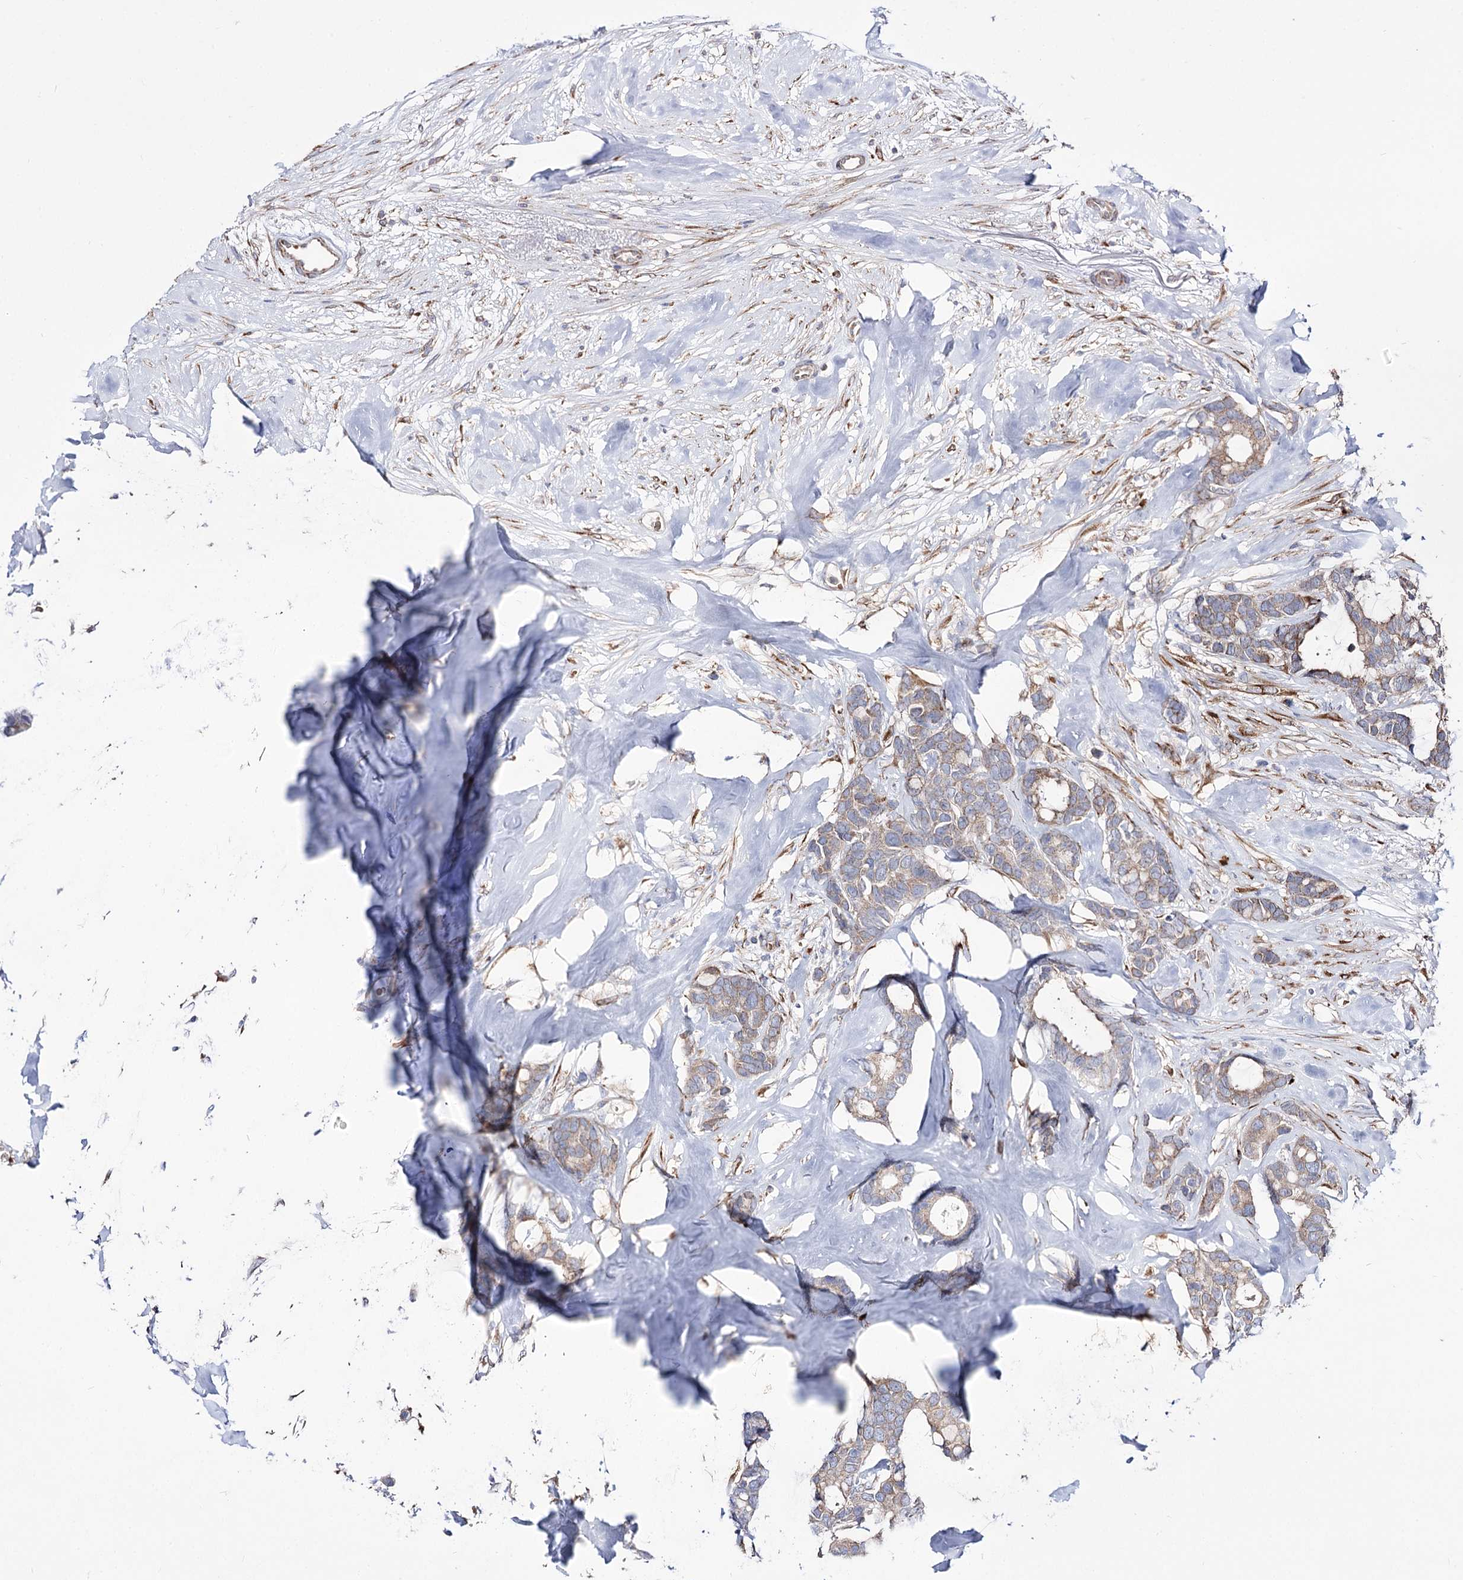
{"staining": {"intensity": "weak", "quantity": "<25%", "location": "cytoplasmic/membranous"}, "tissue": "breast cancer", "cell_type": "Tumor cells", "image_type": "cancer", "snomed": [{"axis": "morphology", "description": "Duct carcinoma"}, {"axis": "topography", "description": "Breast"}], "caption": "IHC of breast cancer (infiltrating ductal carcinoma) demonstrates no staining in tumor cells. The staining is performed using DAB brown chromogen with nuclei counter-stained in using hematoxylin.", "gene": "OSBPL5", "patient": {"sex": "female", "age": 87}}